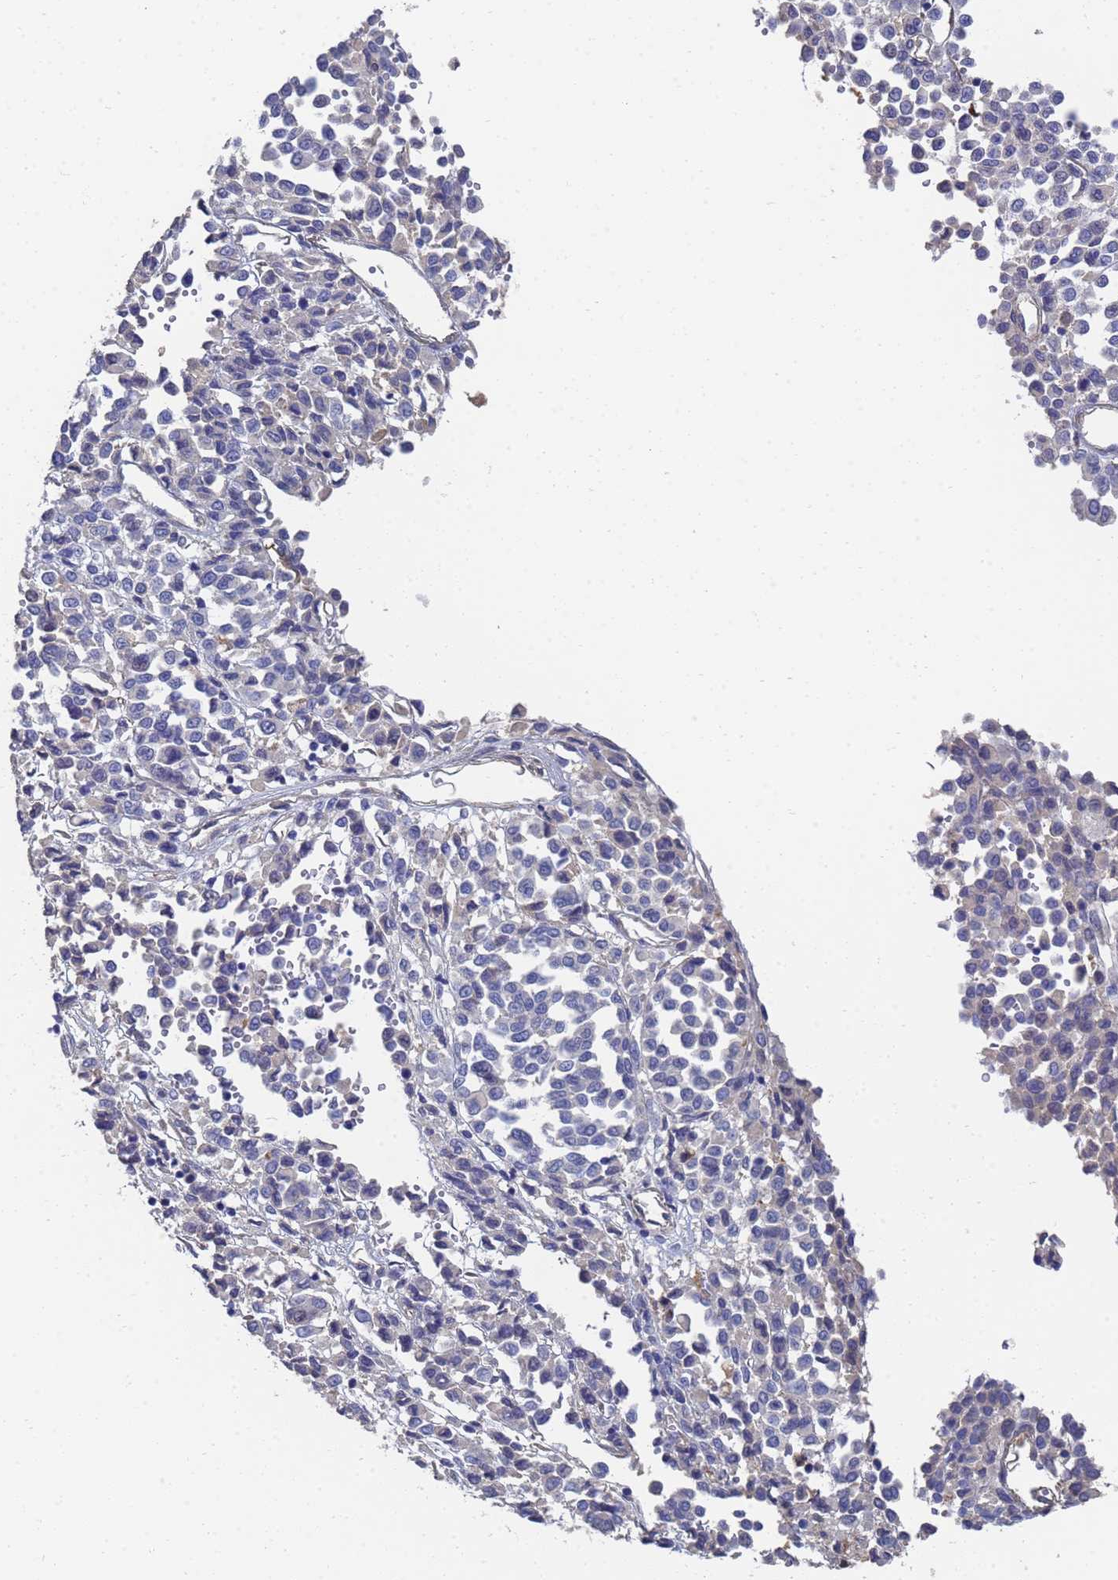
{"staining": {"intensity": "negative", "quantity": "none", "location": "none"}, "tissue": "melanoma", "cell_type": "Tumor cells", "image_type": "cancer", "snomed": [{"axis": "morphology", "description": "Malignant melanoma, Metastatic site"}, {"axis": "topography", "description": "Pancreas"}], "caption": "Malignant melanoma (metastatic site) stained for a protein using IHC shows no staining tumor cells.", "gene": "LBX2", "patient": {"sex": "female", "age": 30}}